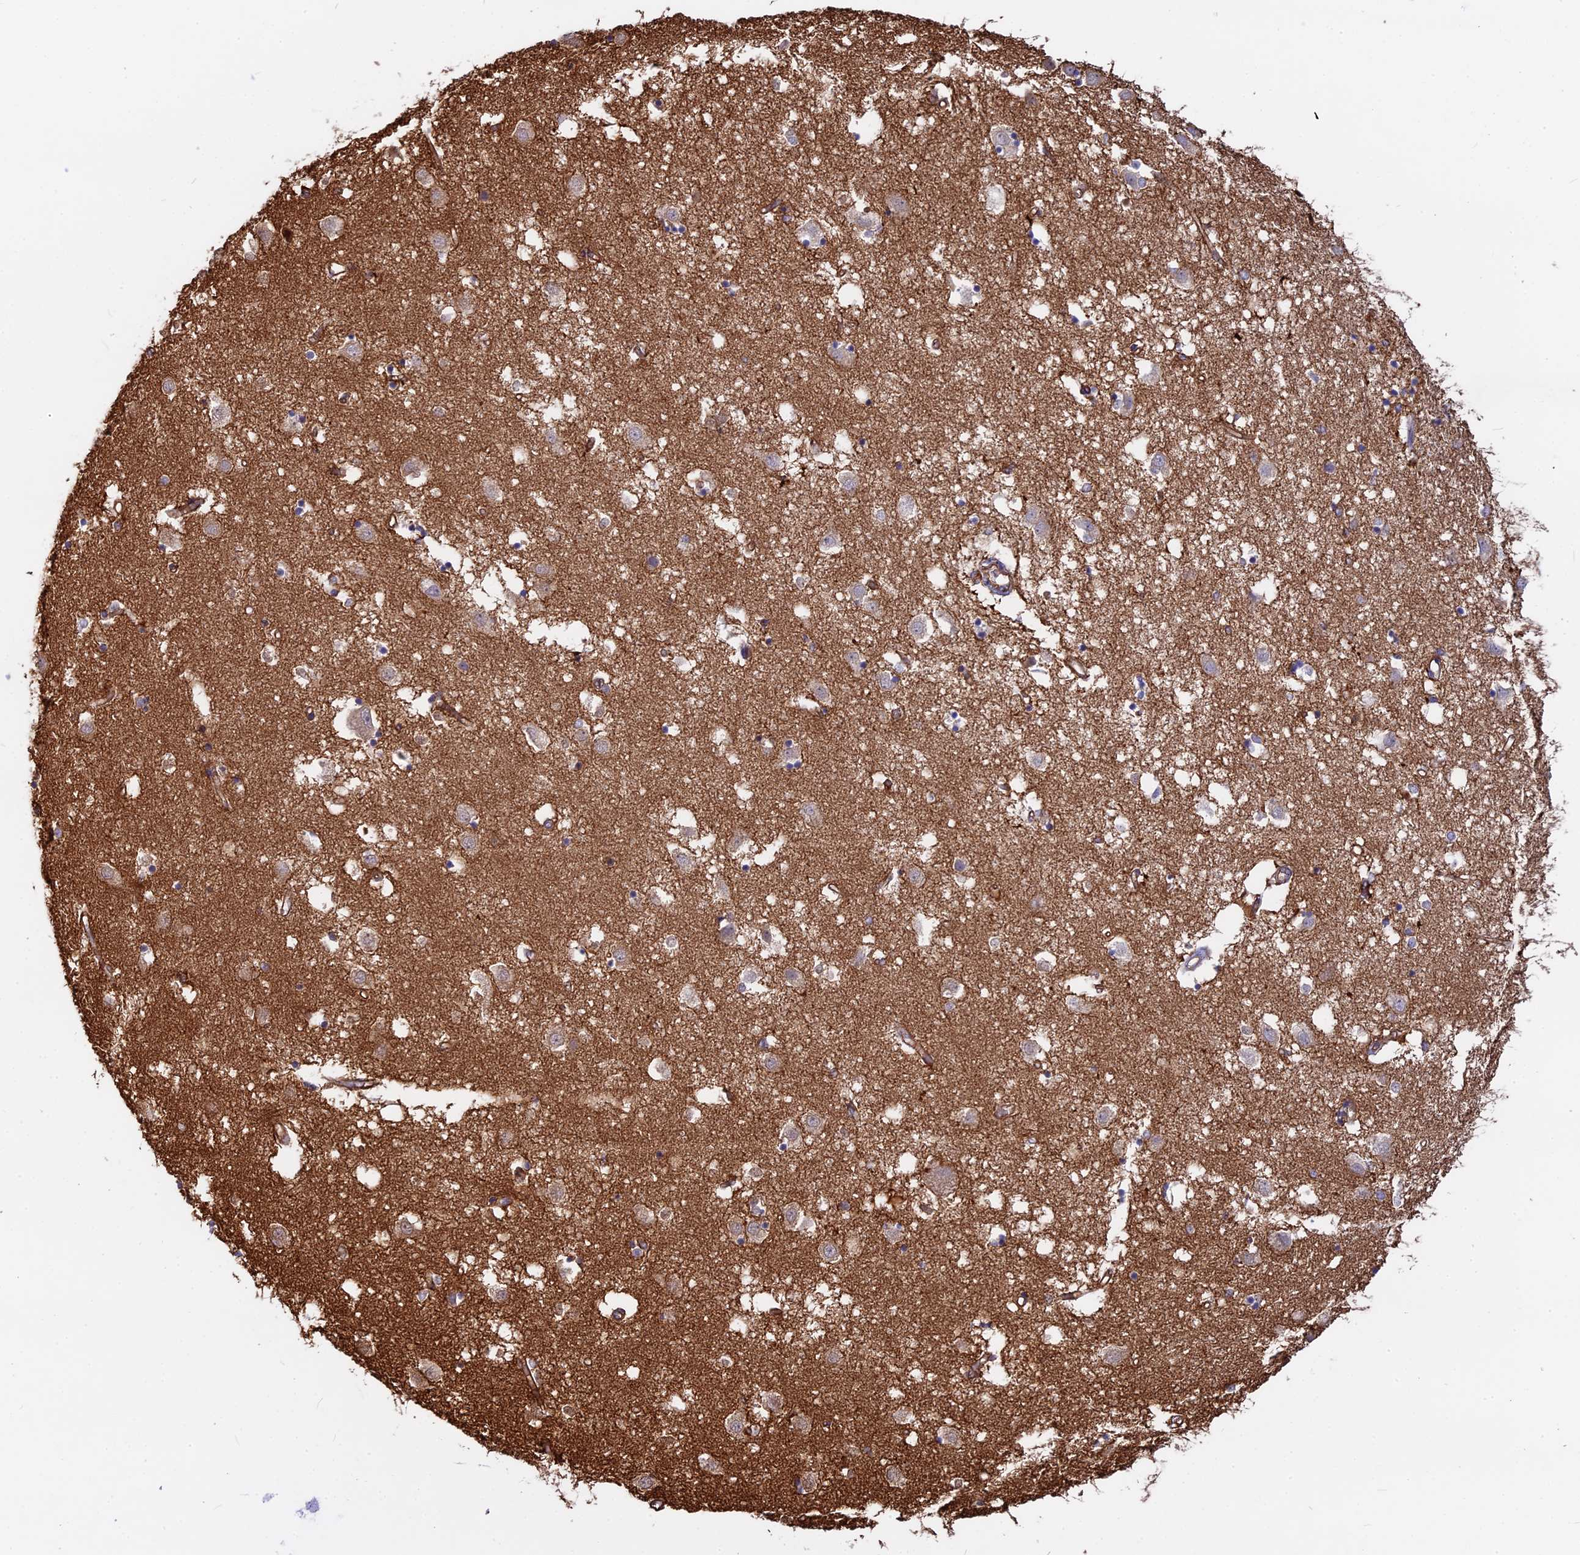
{"staining": {"intensity": "moderate", "quantity": "<25%", "location": "cytoplasmic/membranous"}, "tissue": "caudate", "cell_type": "Glial cells", "image_type": "normal", "snomed": [{"axis": "morphology", "description": "Normal tissue, NOS"}, {"axis": "topography", "description": "Lateral ventricle wall"}], "caption": "Moderate cytoplasmic/membranous protein staining is identified in about <25% of glial cells in caudate. (IHC, brightfield microscopy, high magnification).", "gene": "CNBD2", "patient": {"sex": "male", "age": 70}}